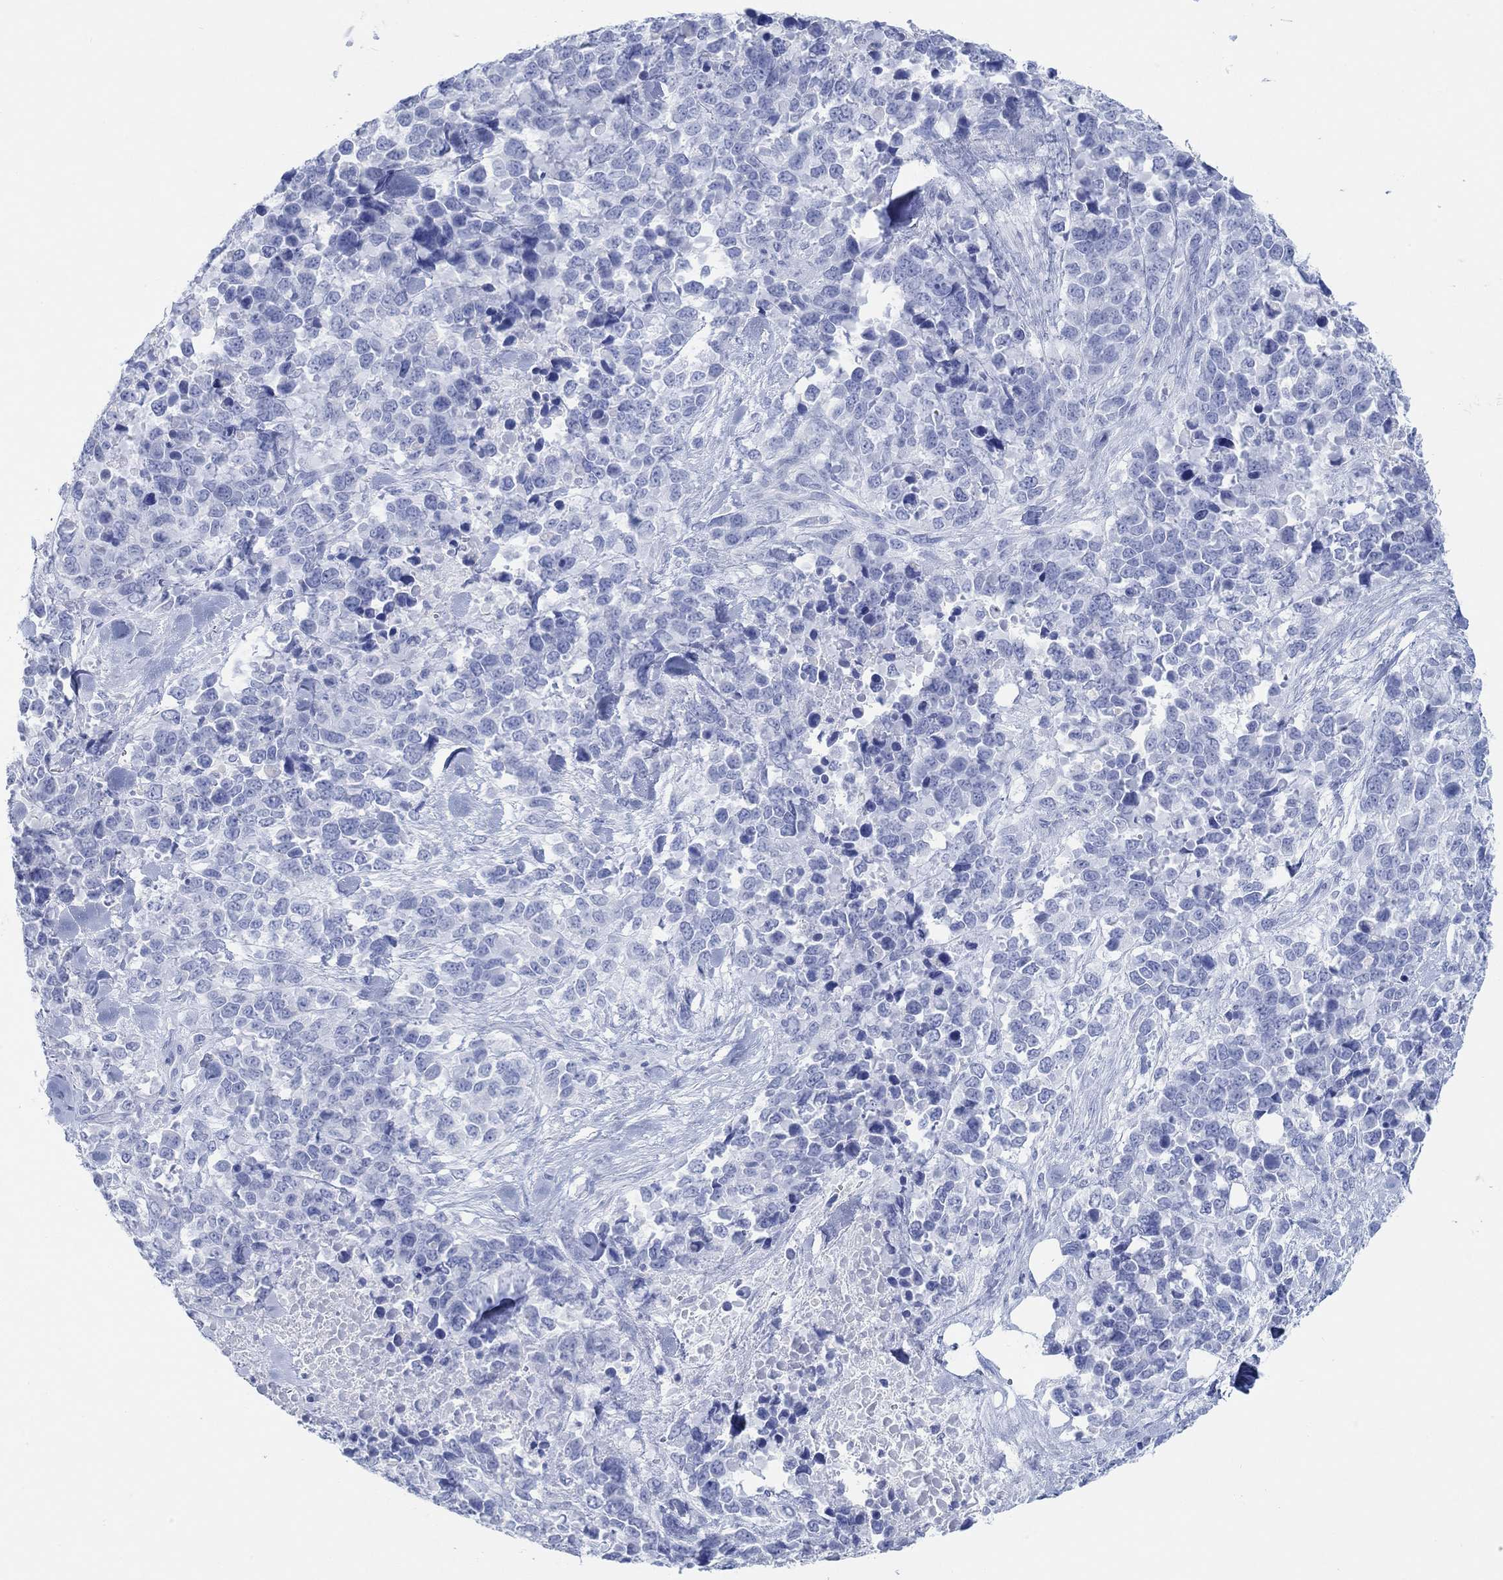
{"staining": {"intensity": "negative", "quantity": "none", "location": "none"}, "tissue": "melanoma", "cell_type": "Tumor cells", "image_type": "cancer", "snomed": [{"axis": "morphology", "description": "Malignant melanoma, Metastatic site"}, {"axis": "topography", "description": "Skin"}], "caption": "Immunohistochemistry (IHC) micrograph of neoplastic tissue: melanoma stained with DAB (3,3'-diaminobenzidine) displays no significant protein staining in tumor cells.", "gene": "AK8", "patient": {"sex": "male", "age": 84}}